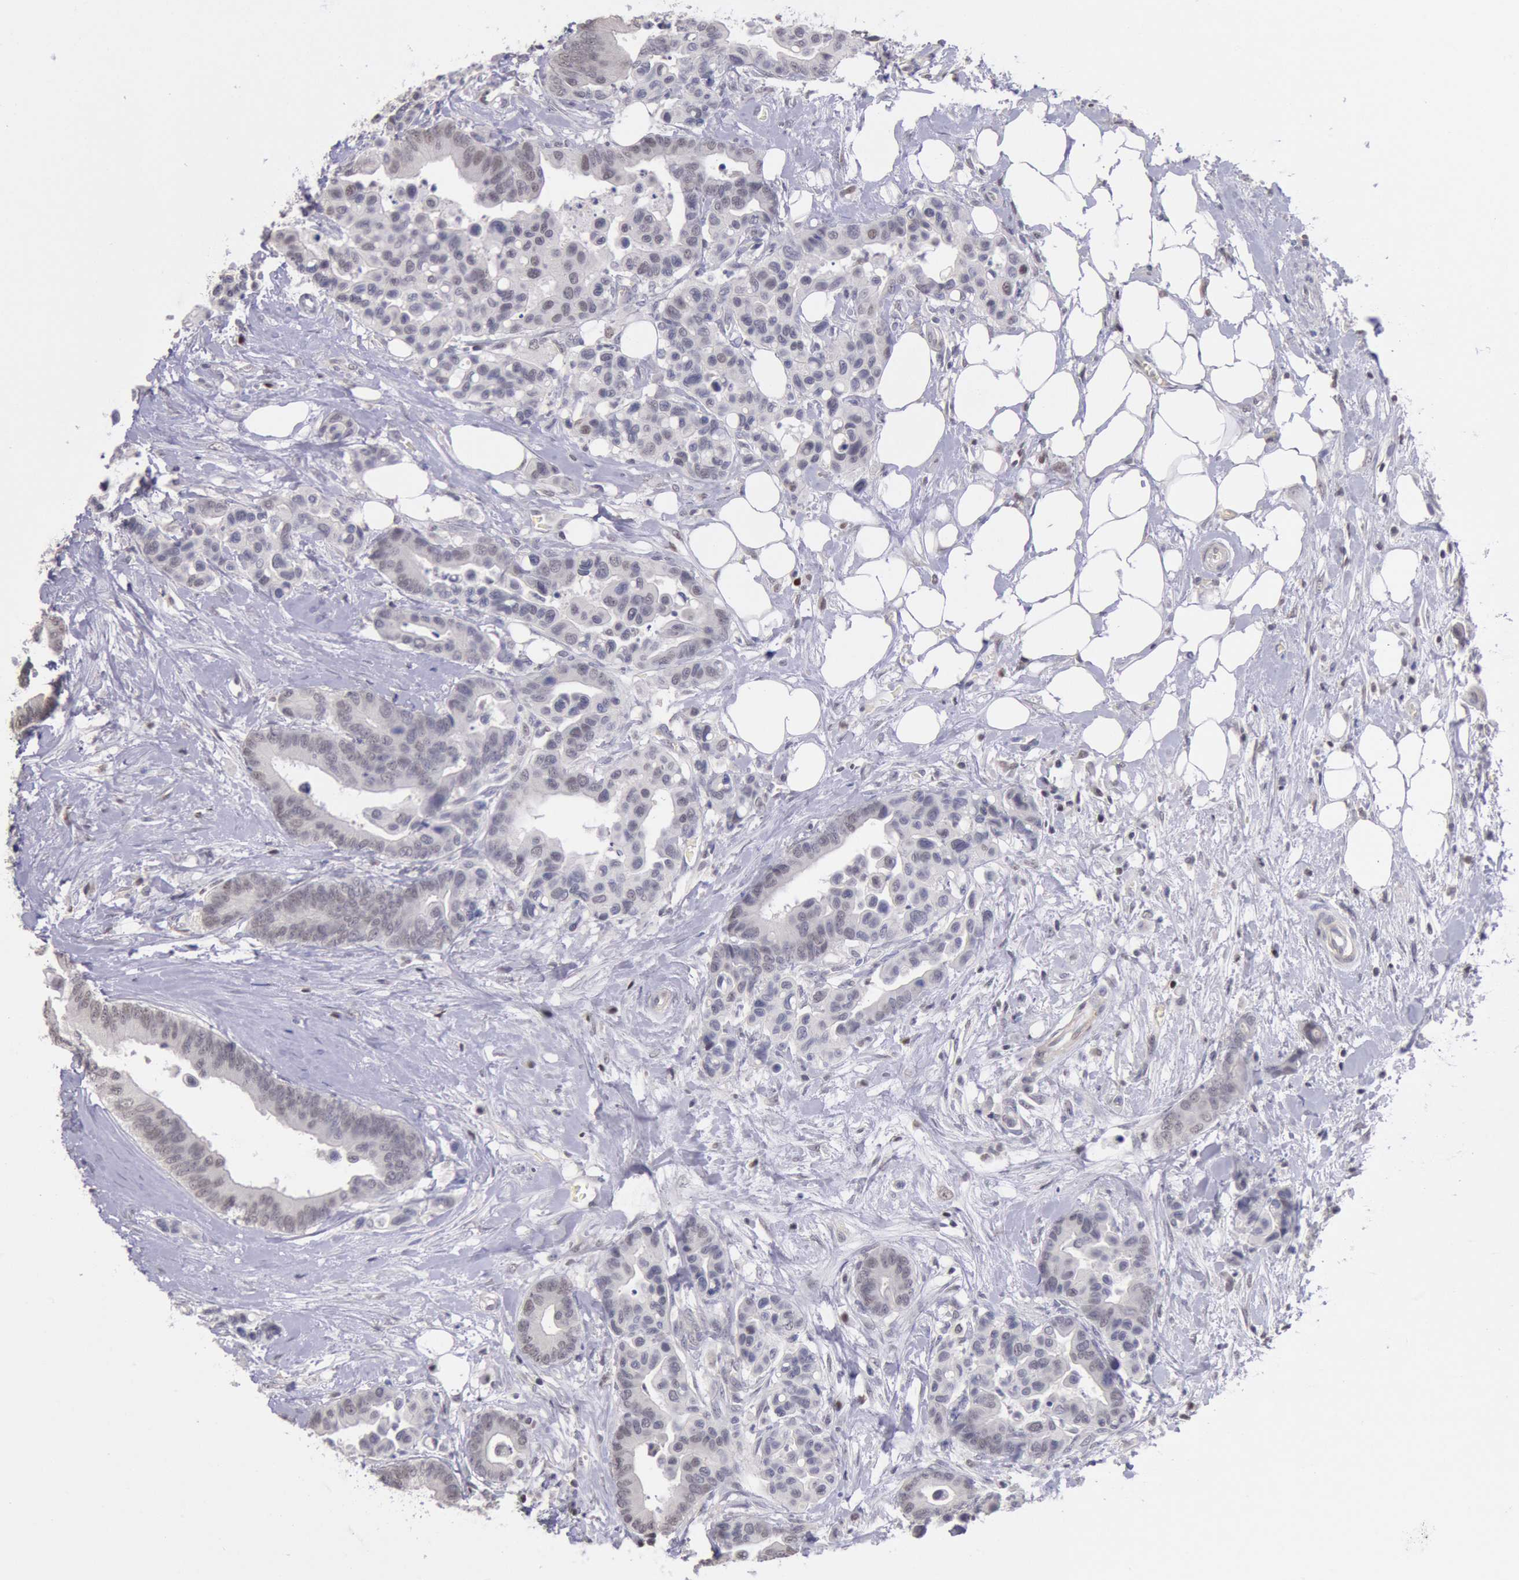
{"staining": {"intensity": "weak", "quantity": "25%-75%", "location": "nuclear"}, "tissue": "colorectal cancer", "cell_type": "Tumor cells", "image_type": "cancer", "snomed": [{"axis": "morphology", "description": "Adenocarcinoma, NOS"}, {"axis": "topography", "description": "Colon"}], "caption": "IHC histopathology image of neoplastic tissue: colorectal adenocarcinoma stained using IHC reveals low levels of weak protein expression localized specifically in the nuclear of tumor cells, appearing as a nuclear brown color.", "gene": "MYH7", "patient": {"sex": "male", "age": 82}}